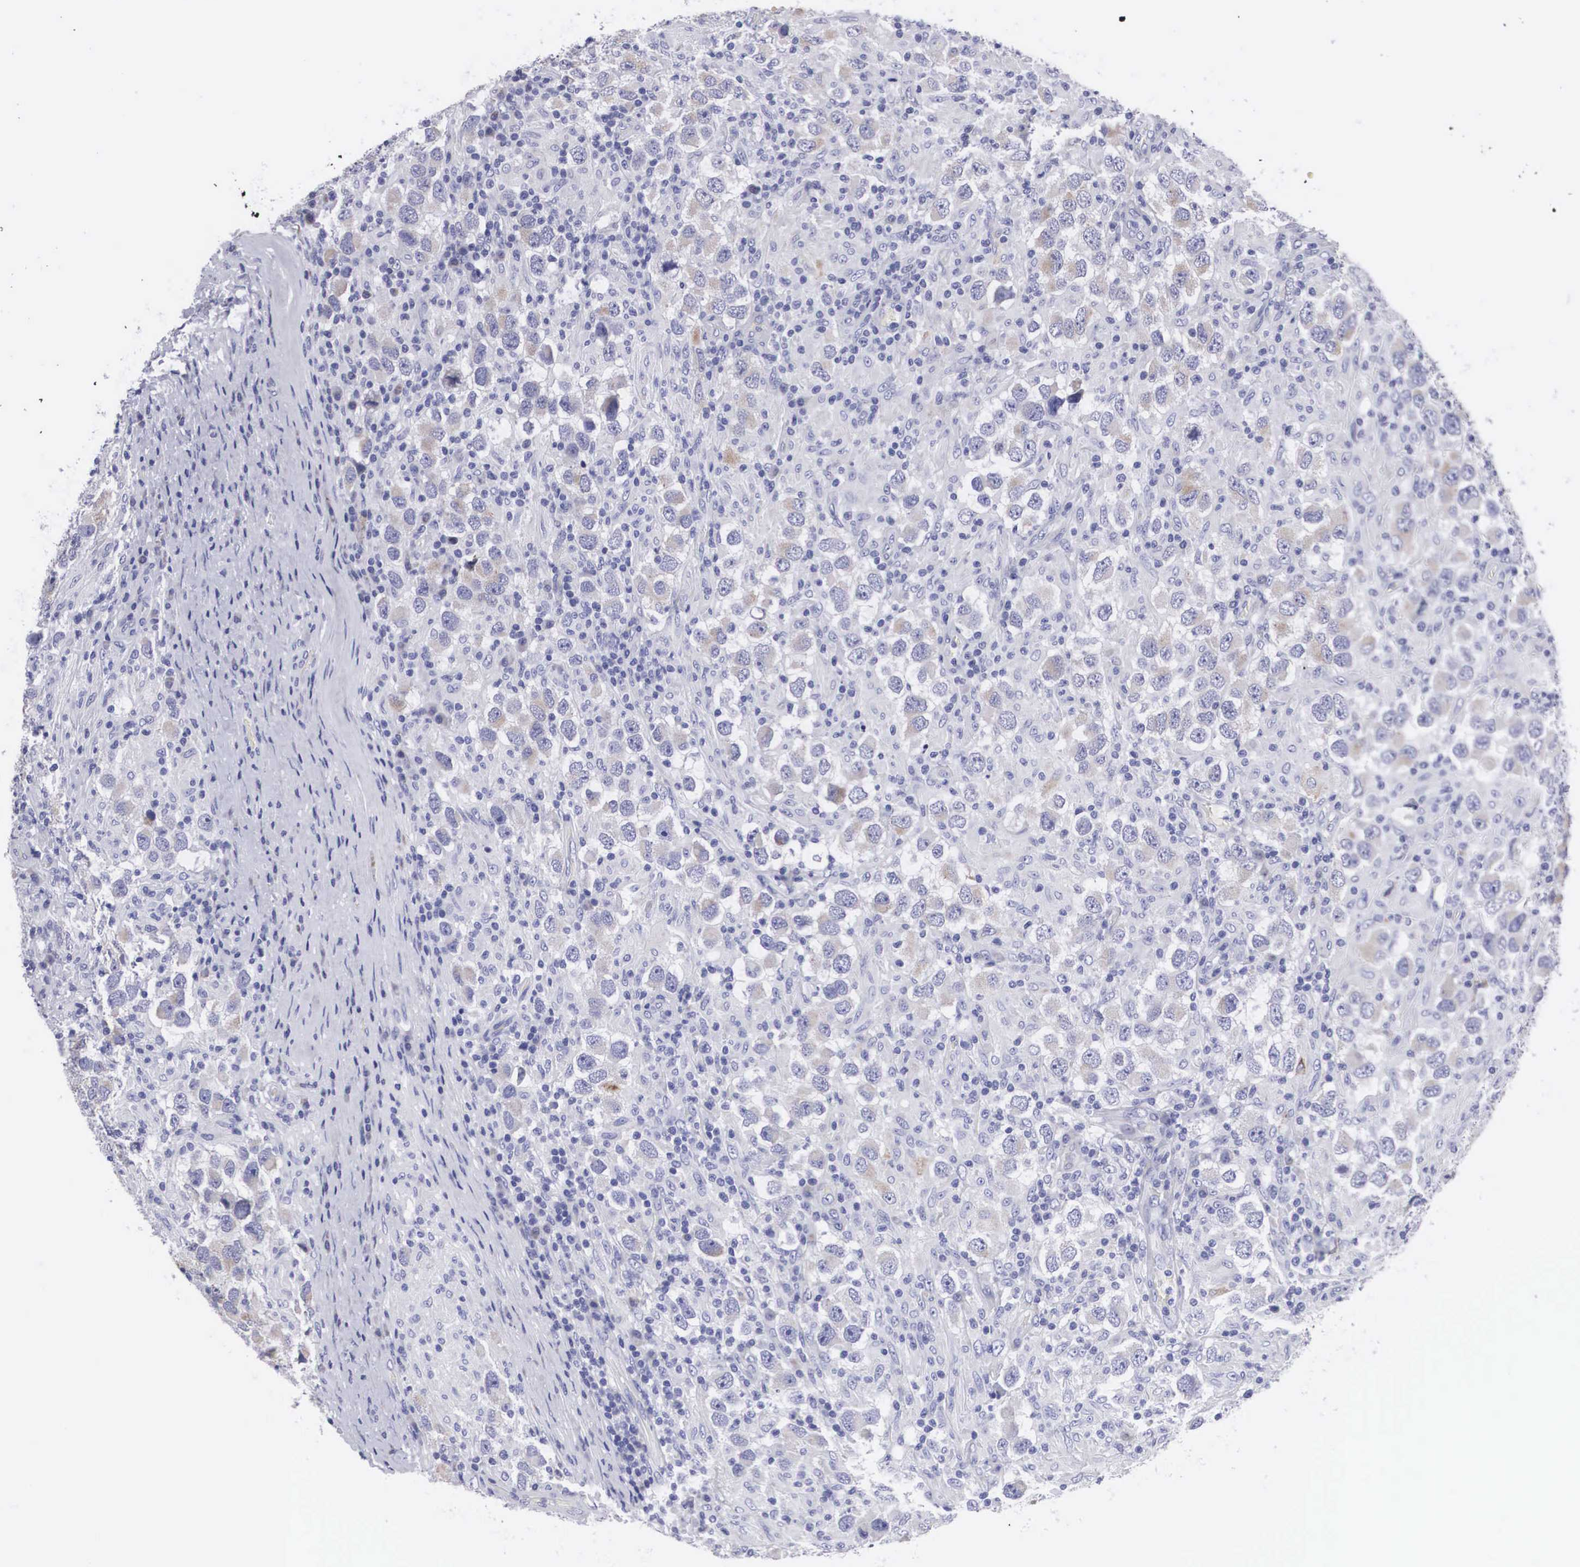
{"staining": {"intensity": "negative", "quantity": "none", "location": "none"}, "tissue": "testis cancer", "cell_type": "Tumor cells", "image_type": "cancer", "snomed": [{"axis": "morphology", "description": "Carcinoma, Embryonal, NOS"}, {"axis": "topography", "description": "Testis"}], "caption": "Human embryonal carcinoma (testis) stained for a protein using immunohistochemistry reveals no expression in tumor cells.", "gene": "ARMCX3", "patient": {"sex": "male", "age": 21}}